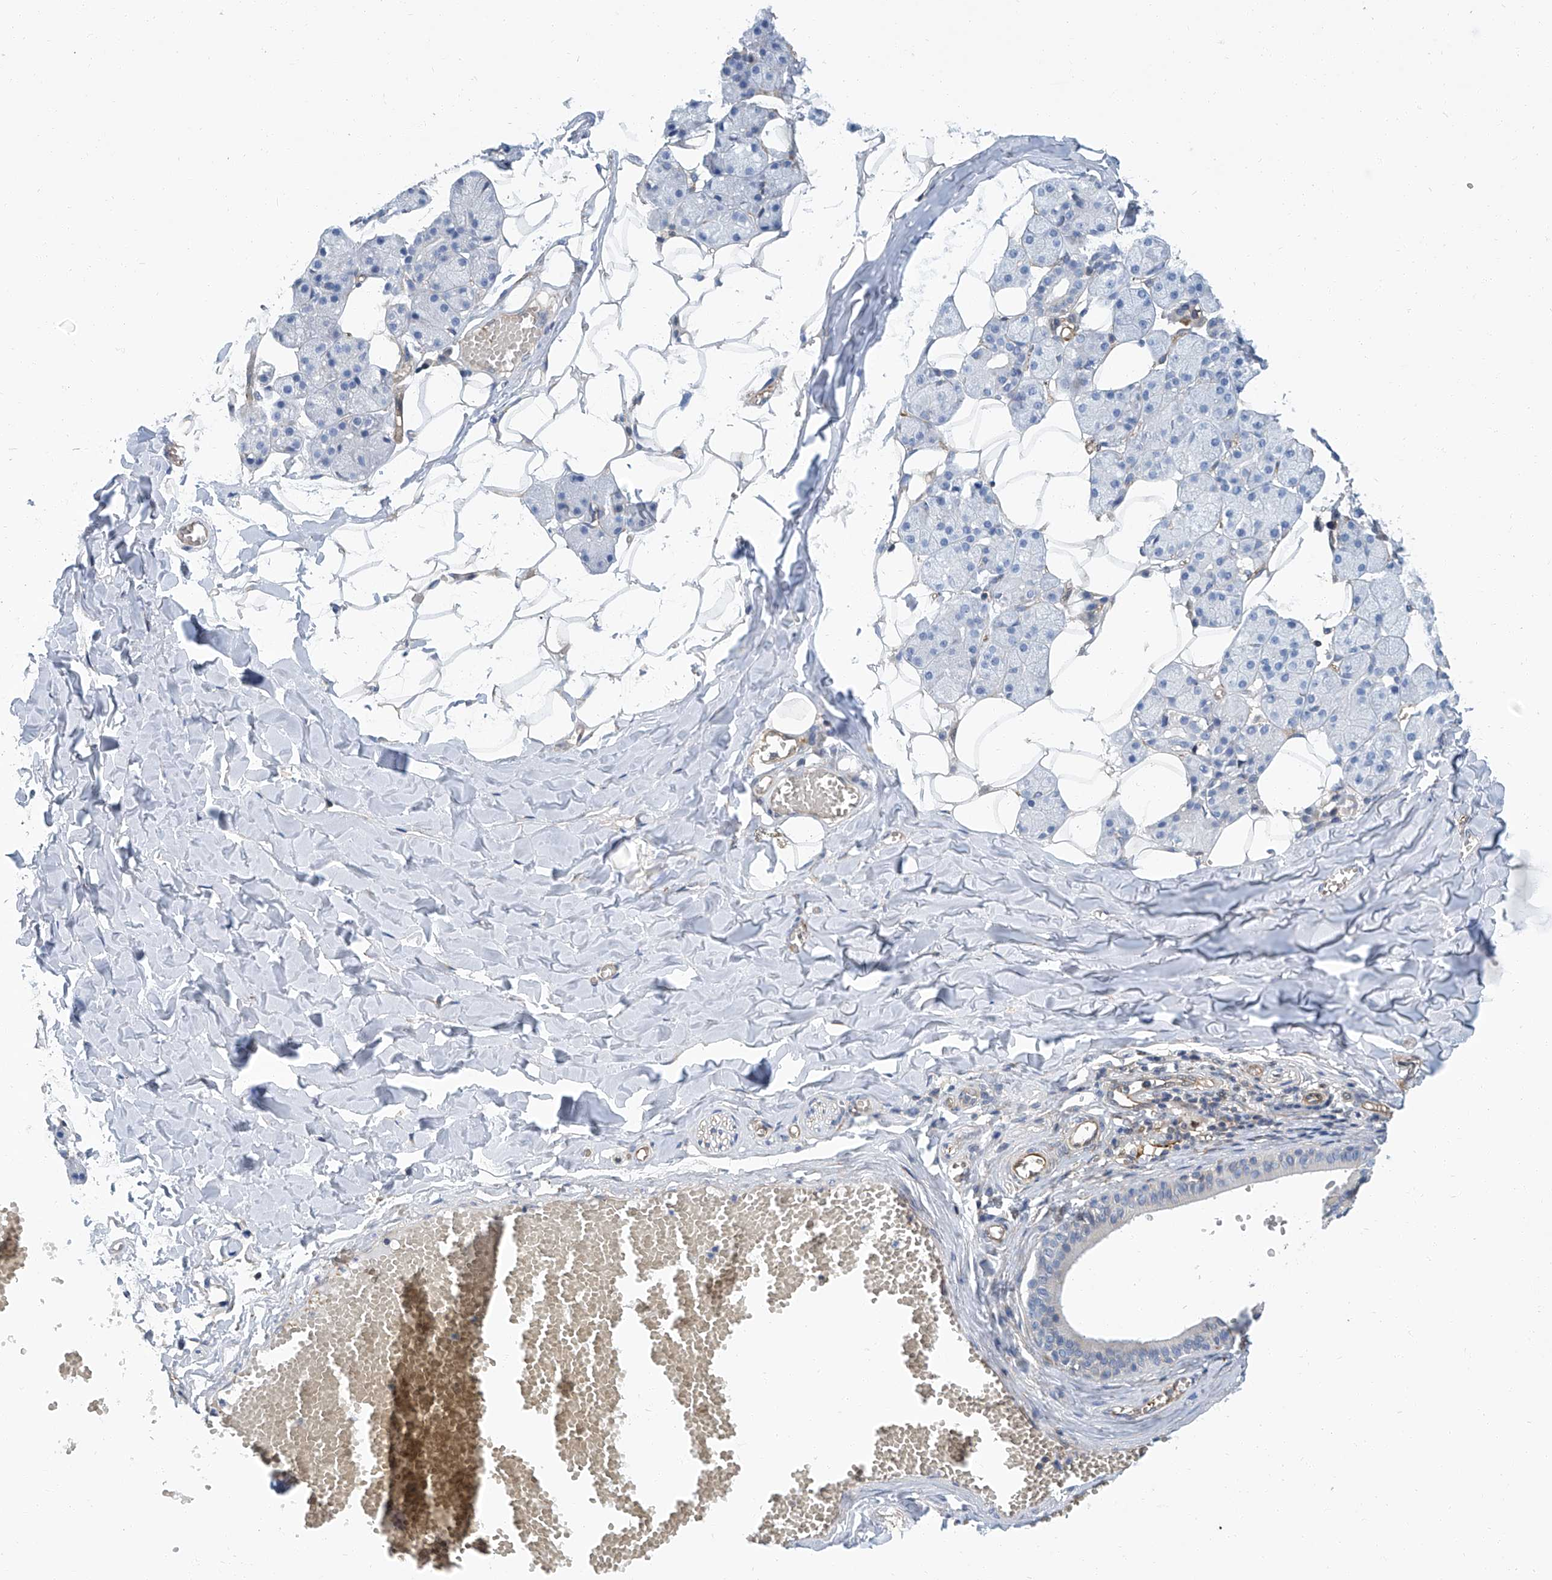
{"staining": {"intensity": "negative", "quantity": "none", "location": "none"}, "tissue": "salivary gland", "cell_type": "Glandular cells", "image_type": "normal", "snomed": [{"axis": "morphology", "description": "Normal tissue, NOS"}, {"axis": "topography", "description": "Salivary gland"}], "caption": "Glandular cells are negative for brown protein staining in normal salivary gland. Brightfield microscopy of IHC stained with DAB (brown) and hematoxylin (blue), captured at high magnification.", "gene": "PSMB10", "patient": {"sex": "female", "age": 33}}